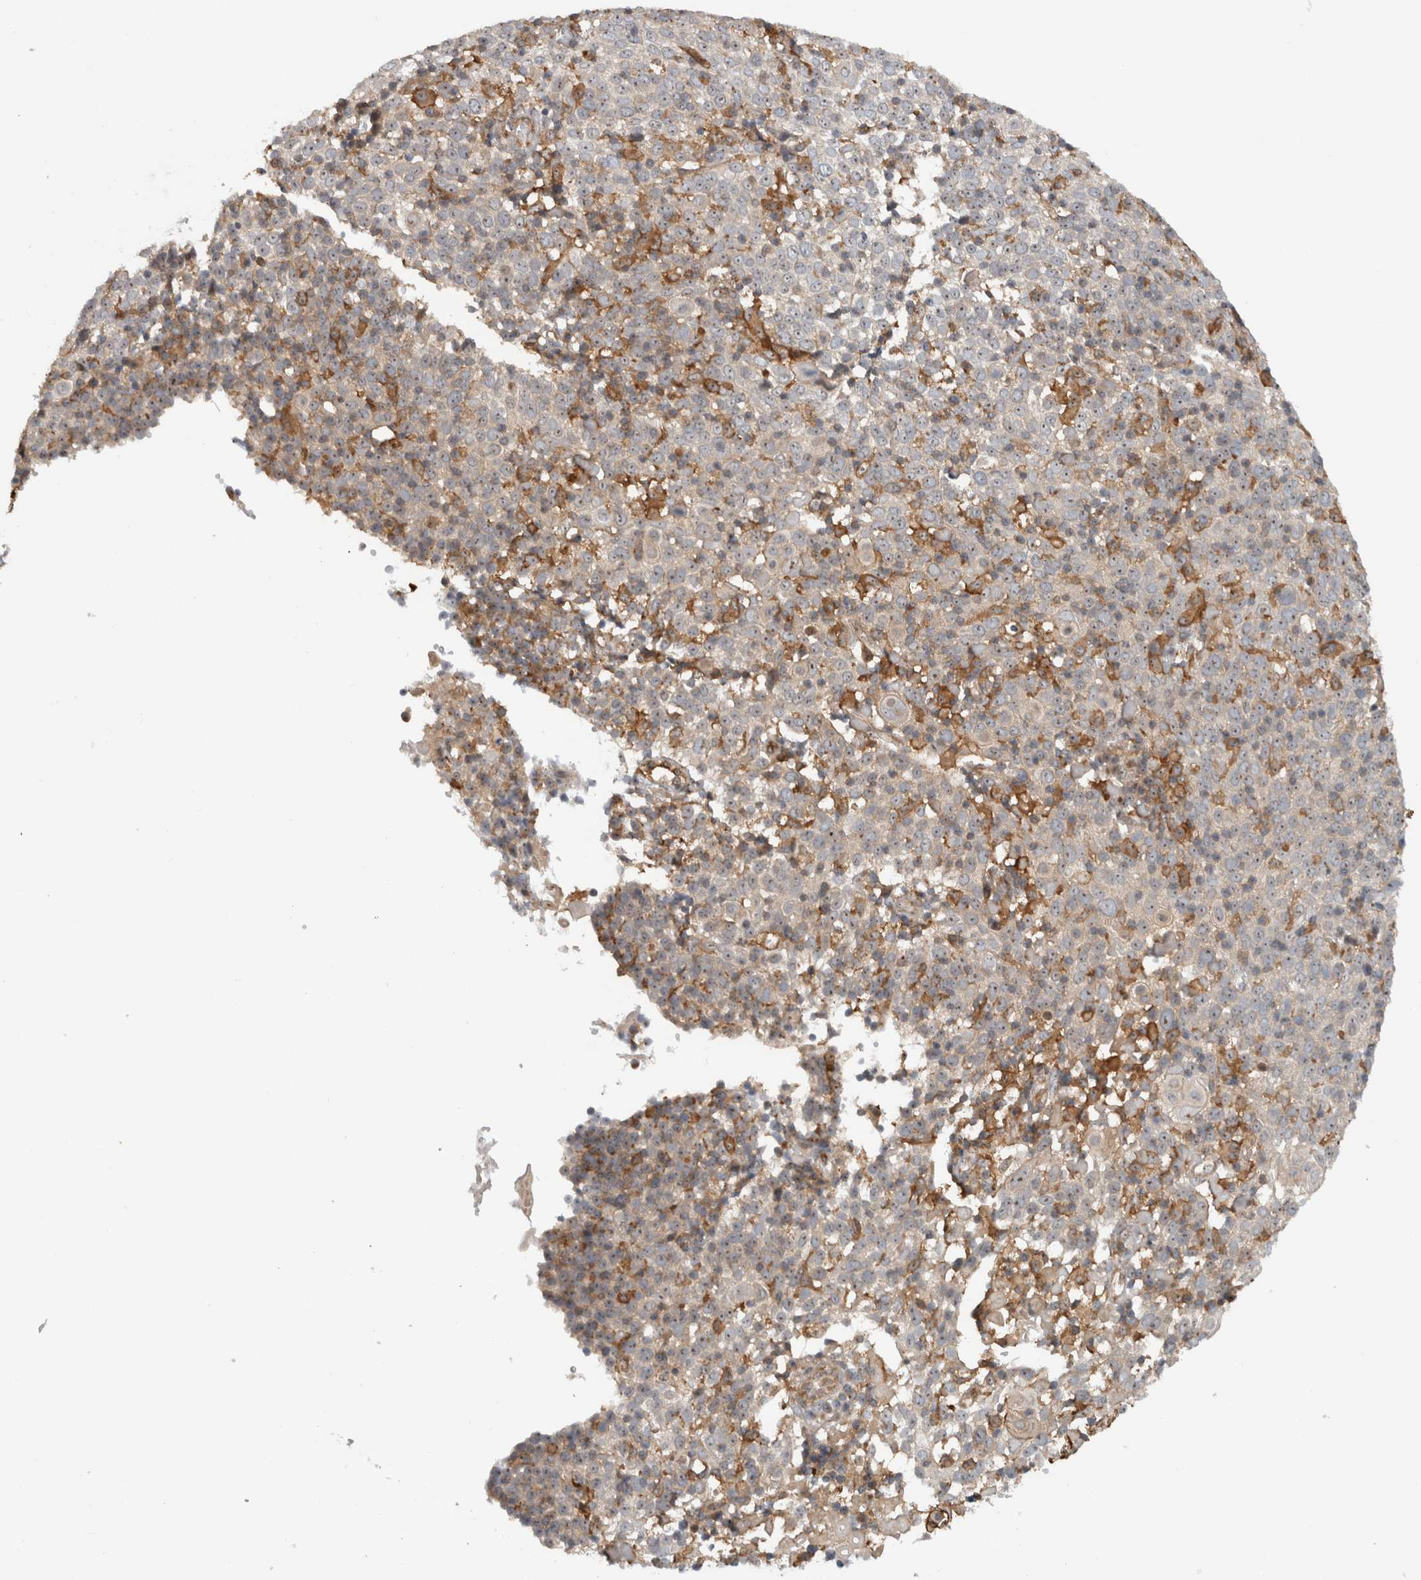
{"staining": {"intensity": "weak", "quantity": "25%-75%", "location": "nuclear"}, "tissue": "cervical cancer", "cell_type": "Tumor cells", "image_type": "cancer", "snomed": [{"axis": "morphology", "description": "Squamous cell carcinoma, NOS"}, {"axis": "topography", "description": "Cervix"}], "caption": "Tumor cells show low levels of weak nuclear expression in about 25%-75% of cells in squamous cell carcinoma (cervical).", "gene": "WASF2", "patient": {"sex": "female", "age": 74}}